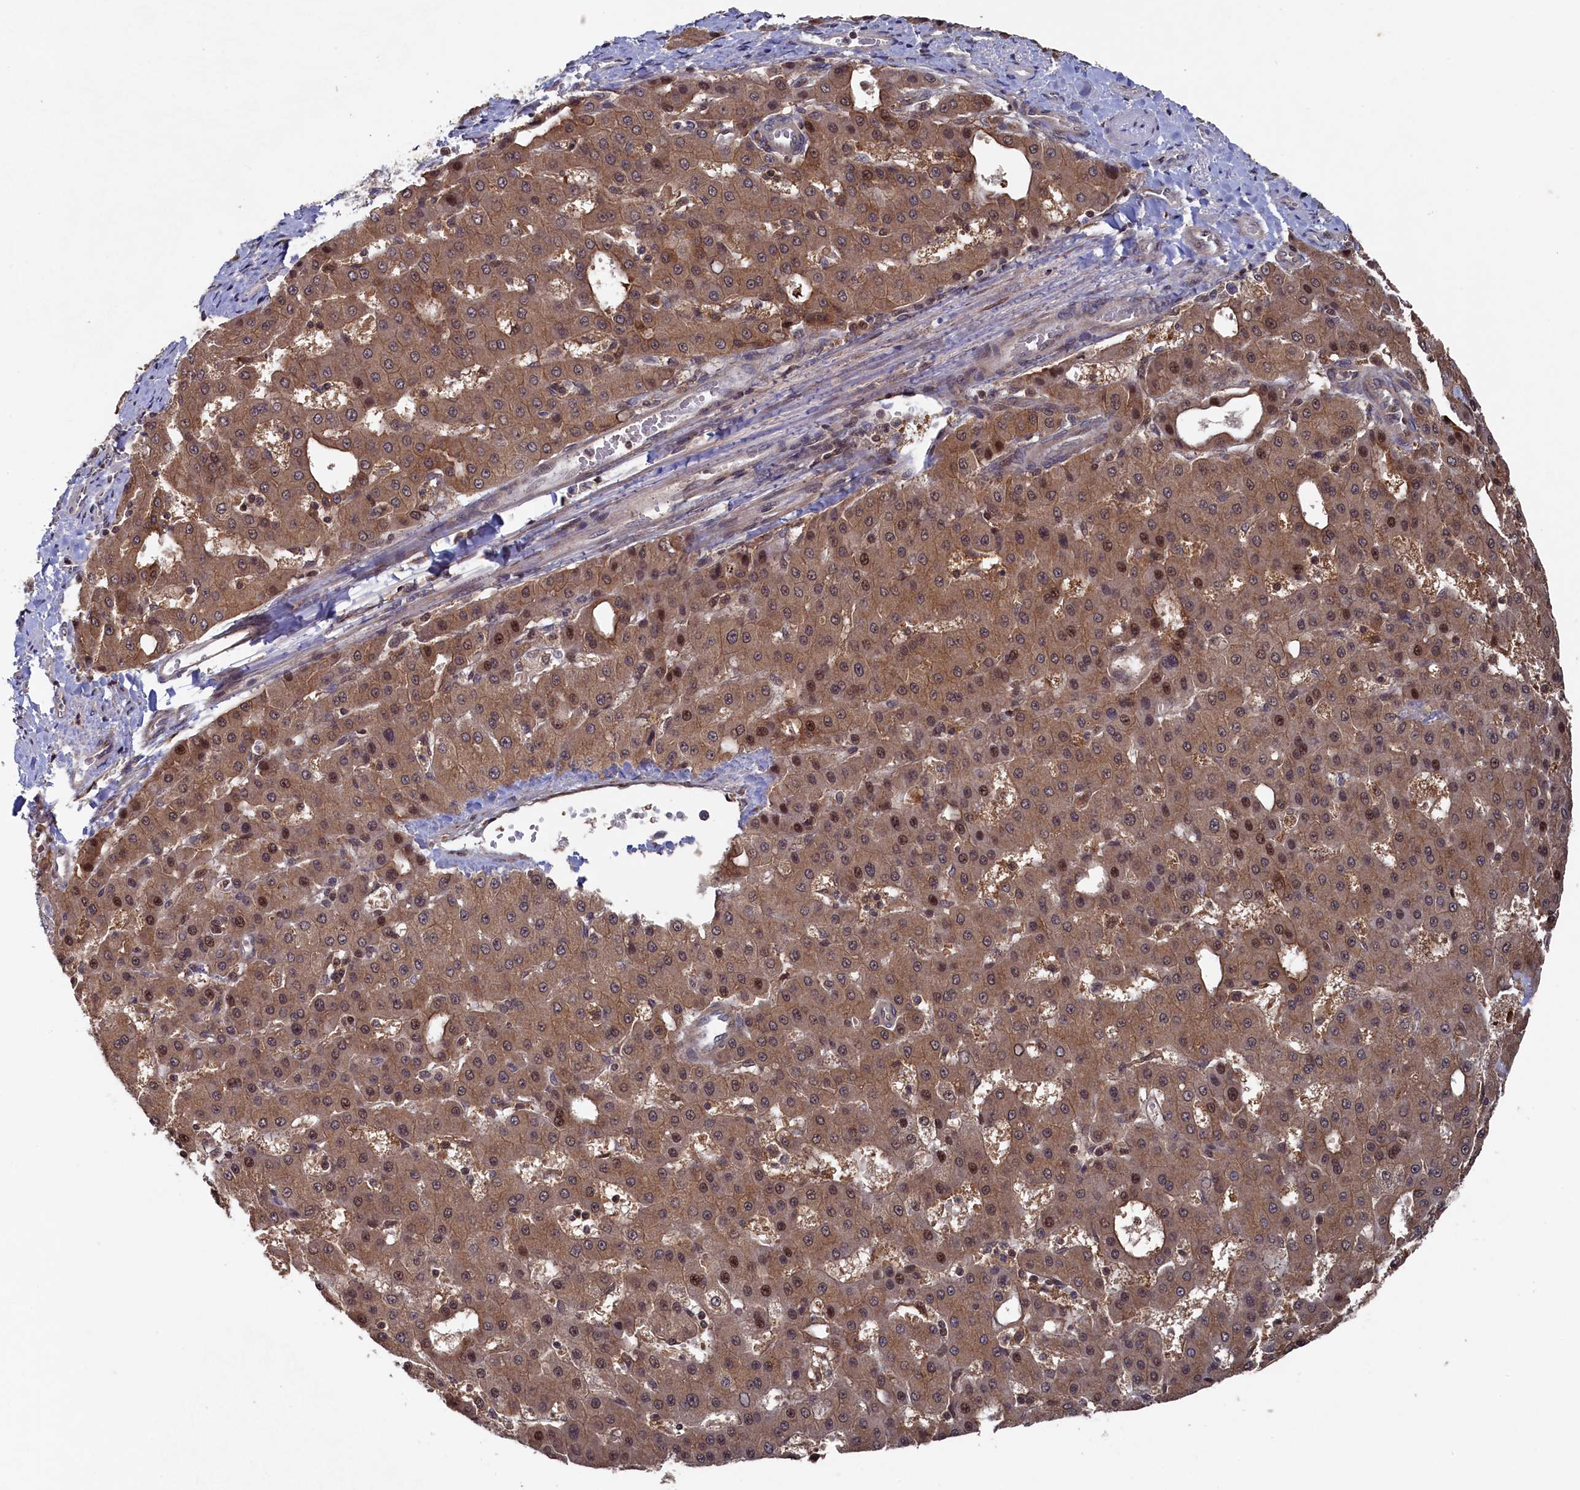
{"staining": {"intensity": "moderate", "quantity": ">75%", "location": "cytoplasmic/membranous,nuclear"}, "tissue": "liver cancer", "cell_type": "Tumor cells", "image_type": "cancer", "snomed": [{"axis": "morphology", "description": "Carcinoma, Hepatocellular, NOS"}, {"axis": "topography", "description": "Liver"}], "caption": "This micrograph exhibits IHC staining of human liver cancer (hepatocellular carcinoma), with medium moderate cytoplasmic/membranous and nuclear staining in approximately >75% of tumor cells.", "gene": "TMC5", "patient": {"sex": "male", "age": 47}}